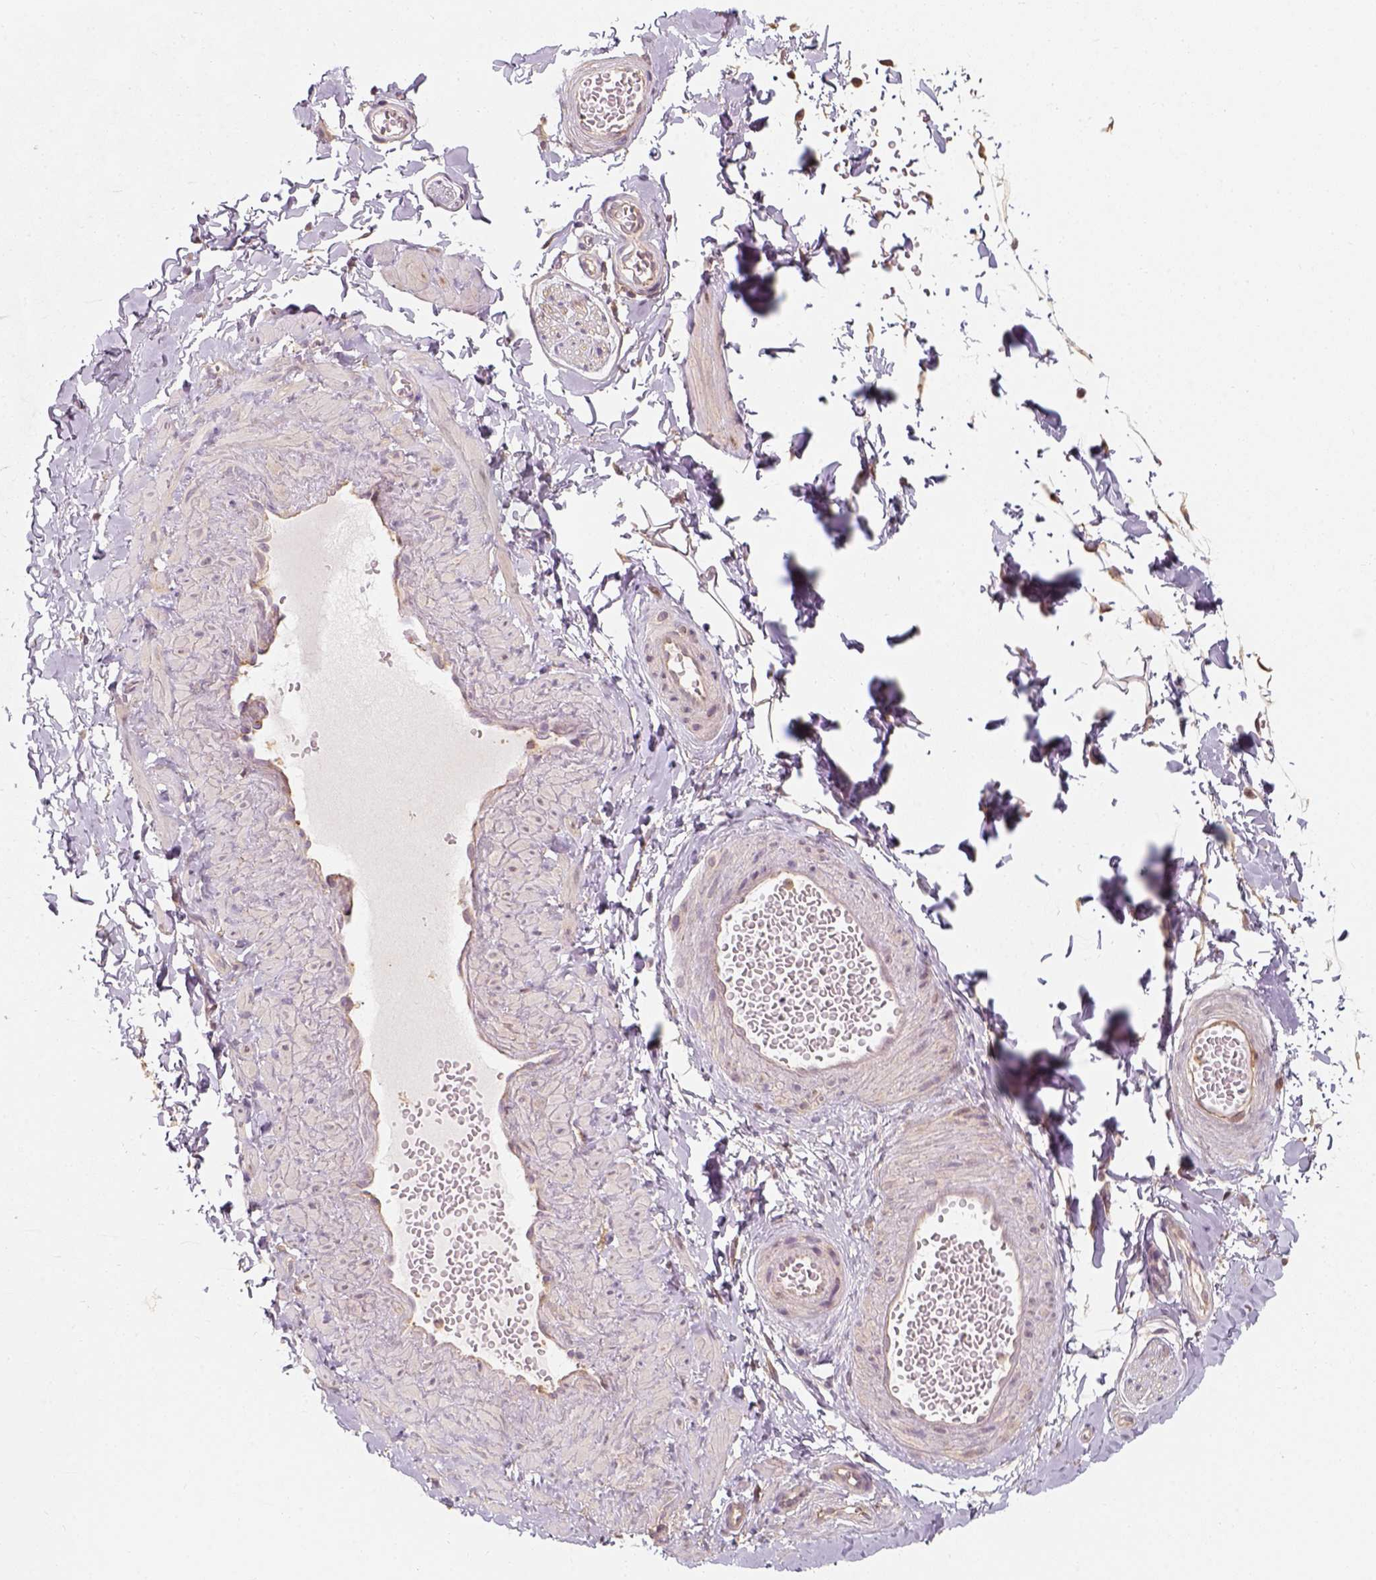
{"staining": {"intensity": "negative", "quantity": "none", "location": "none"}, "tissue": "adipose tissue", "cell_type": "Adipocytes", "image_type": "normal", "snomed": [{"axis": "morphology", "description": "Normal tissue, NOS"}, {"axis": "topography", "description": "Smooth muscle"}, {"axis": "topography", "description": "Peripheral nerve tissue"}], "caption": "This is an immunohistochemistry image of benign adipose tissue. There is no positivity in adipocytes.", "gene": "SQSTM1", "patient": {"sex": "male", "age": 22}}